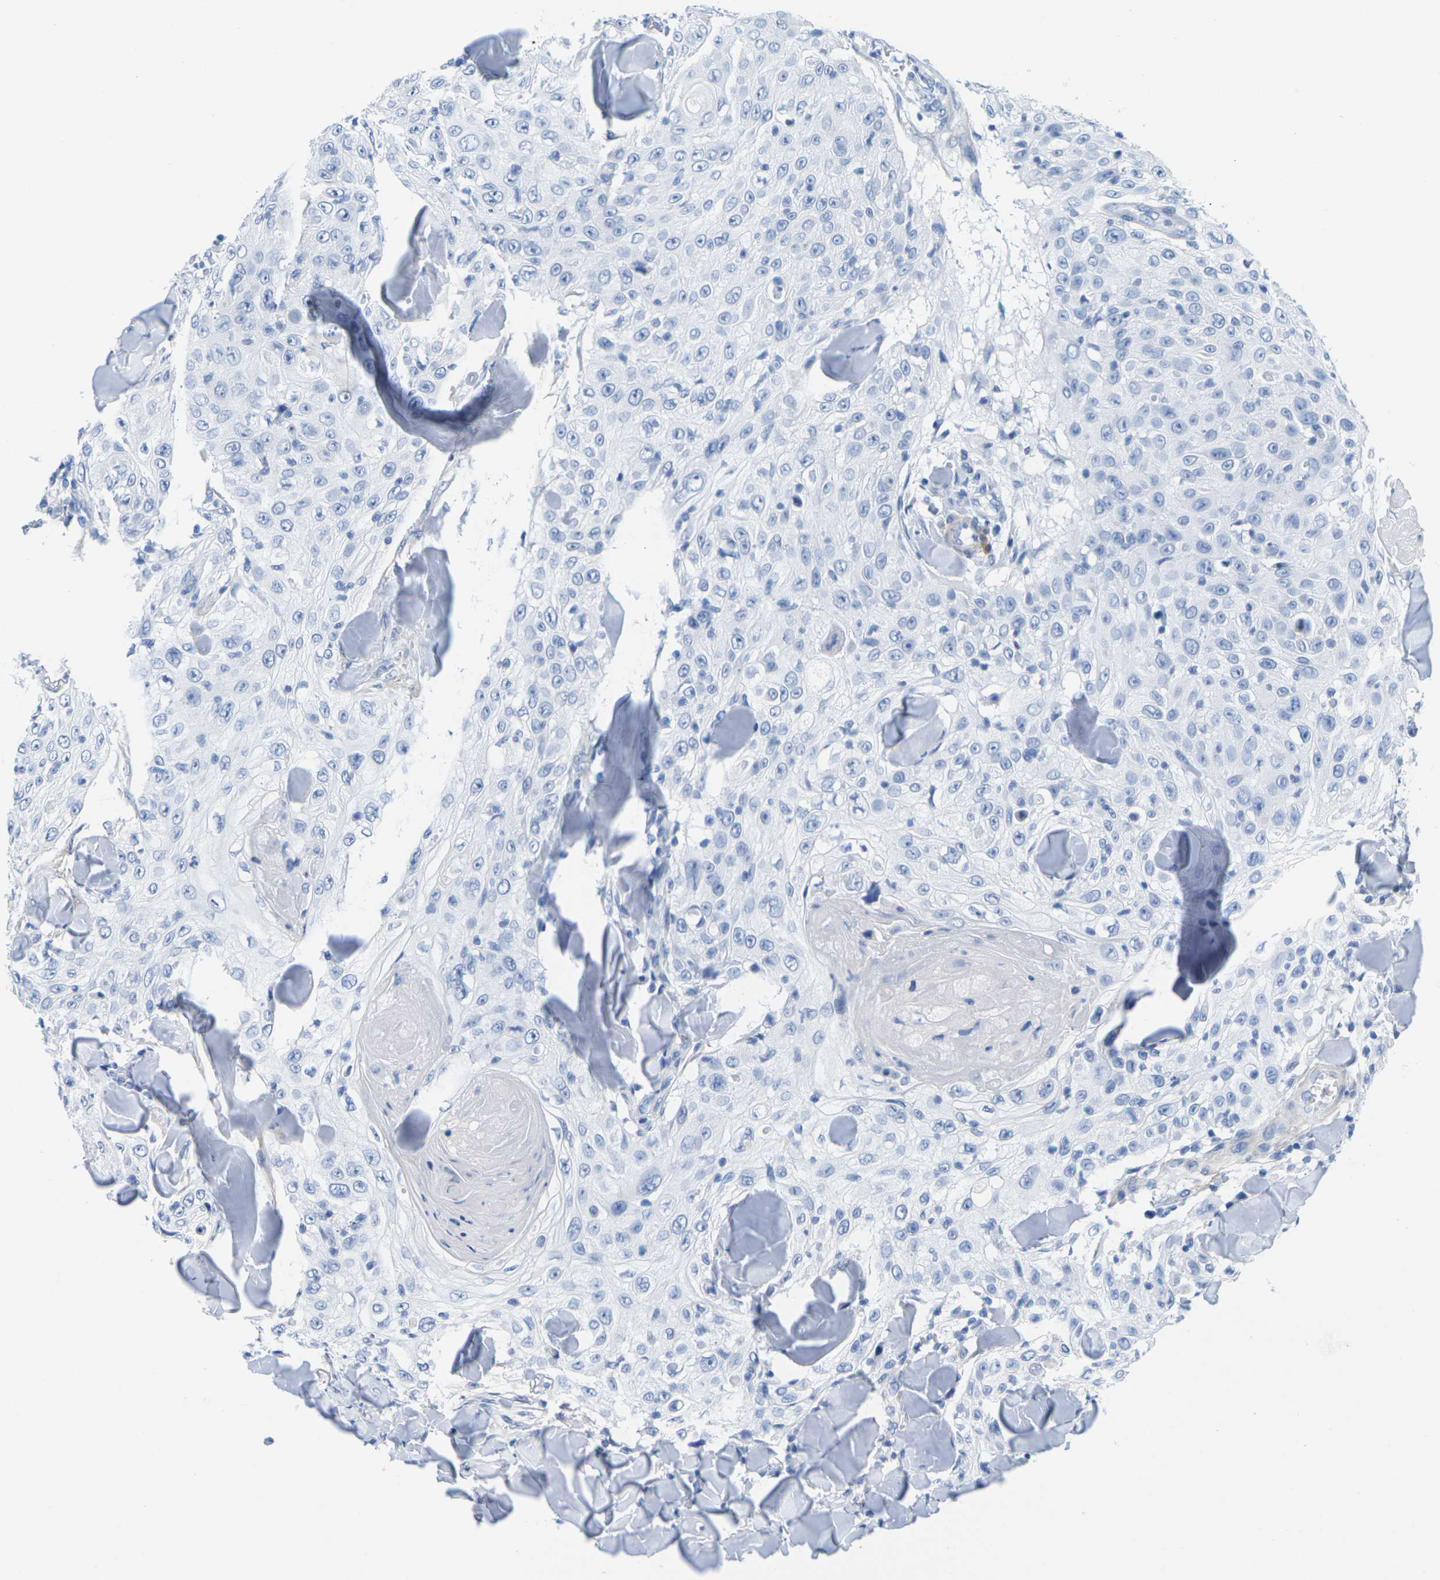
{"staining": {"intensity": "negative", "quantity": "none", "location": "none"}, "tissue": "skin cancer", "cell_type": "Tumor cells", "image_type": "cancer", "snomed": [{"axis": "morphology", "description": "Squamous cell carcinoma, NOS"}, {"axis": "topography", "description": "Skin"}], "caption": "The image reveals no significant staining in tumor cells of skin cancer (squamous cell carcinoma).", "gene": "CNN1", "patient": {"sex": "male", "age": 86}}